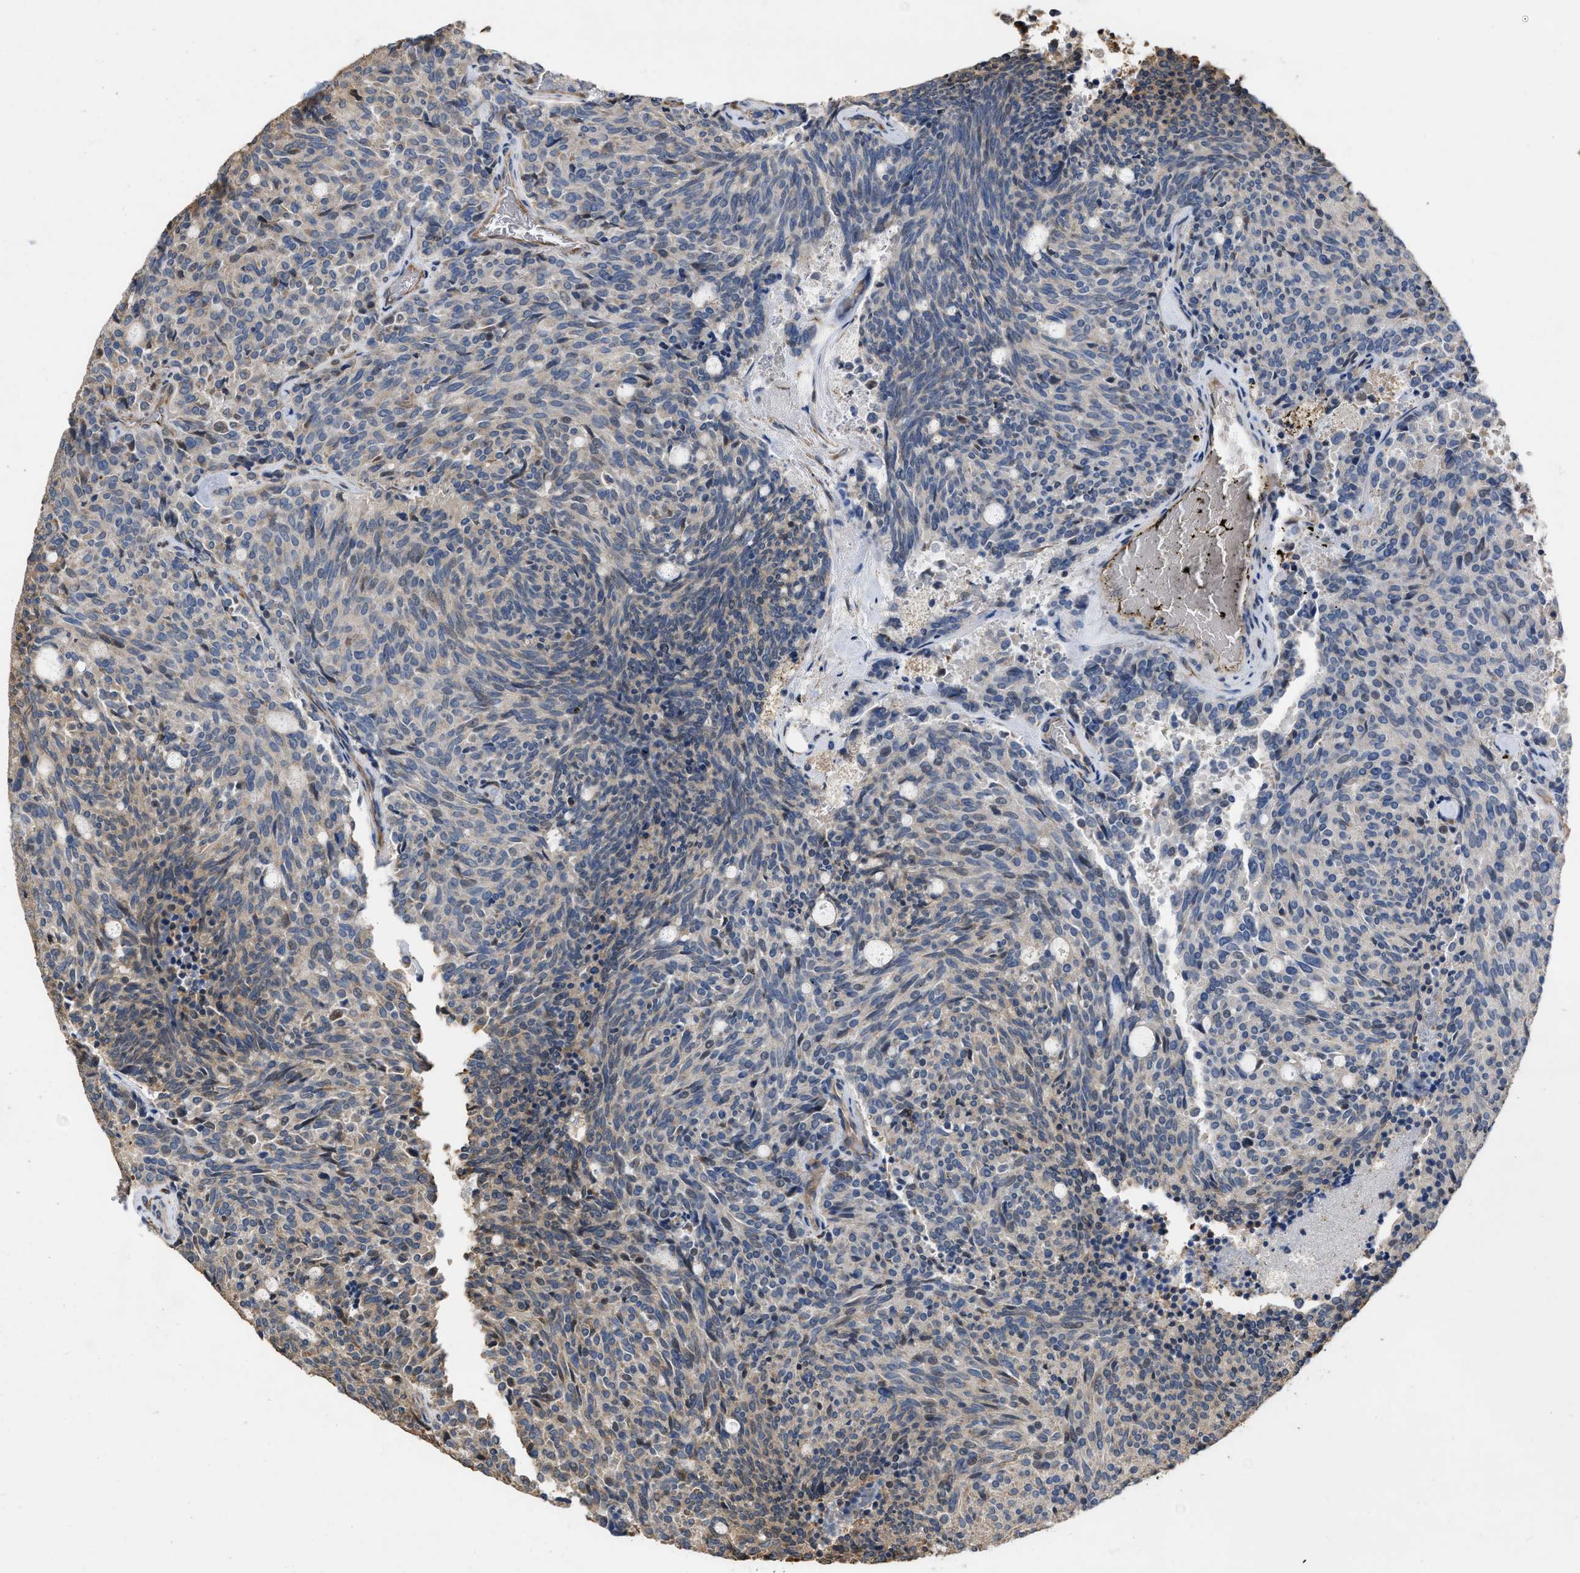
{"staining": {"intensity": "weak", "quantity": "<25%", "location": "cytoplasmic/membranous"}, "tissue": "carcinoid", "cell_type": "Tumor cells", "image_type": "cancer", "snomed": [{"axis": "morphology", "description": "Carcinoid, malignant, NOS"}, {"axis": "topography", "description": "Pancreas"}], "caption": "This micrograph is of carcinoid stained with IHC to label a protein in brown with the nuclei are counter-stained blue. There is no staining in tumor cells.", "gene": "SLC4A11", "patient": {"sex": "female", "age": 54}}